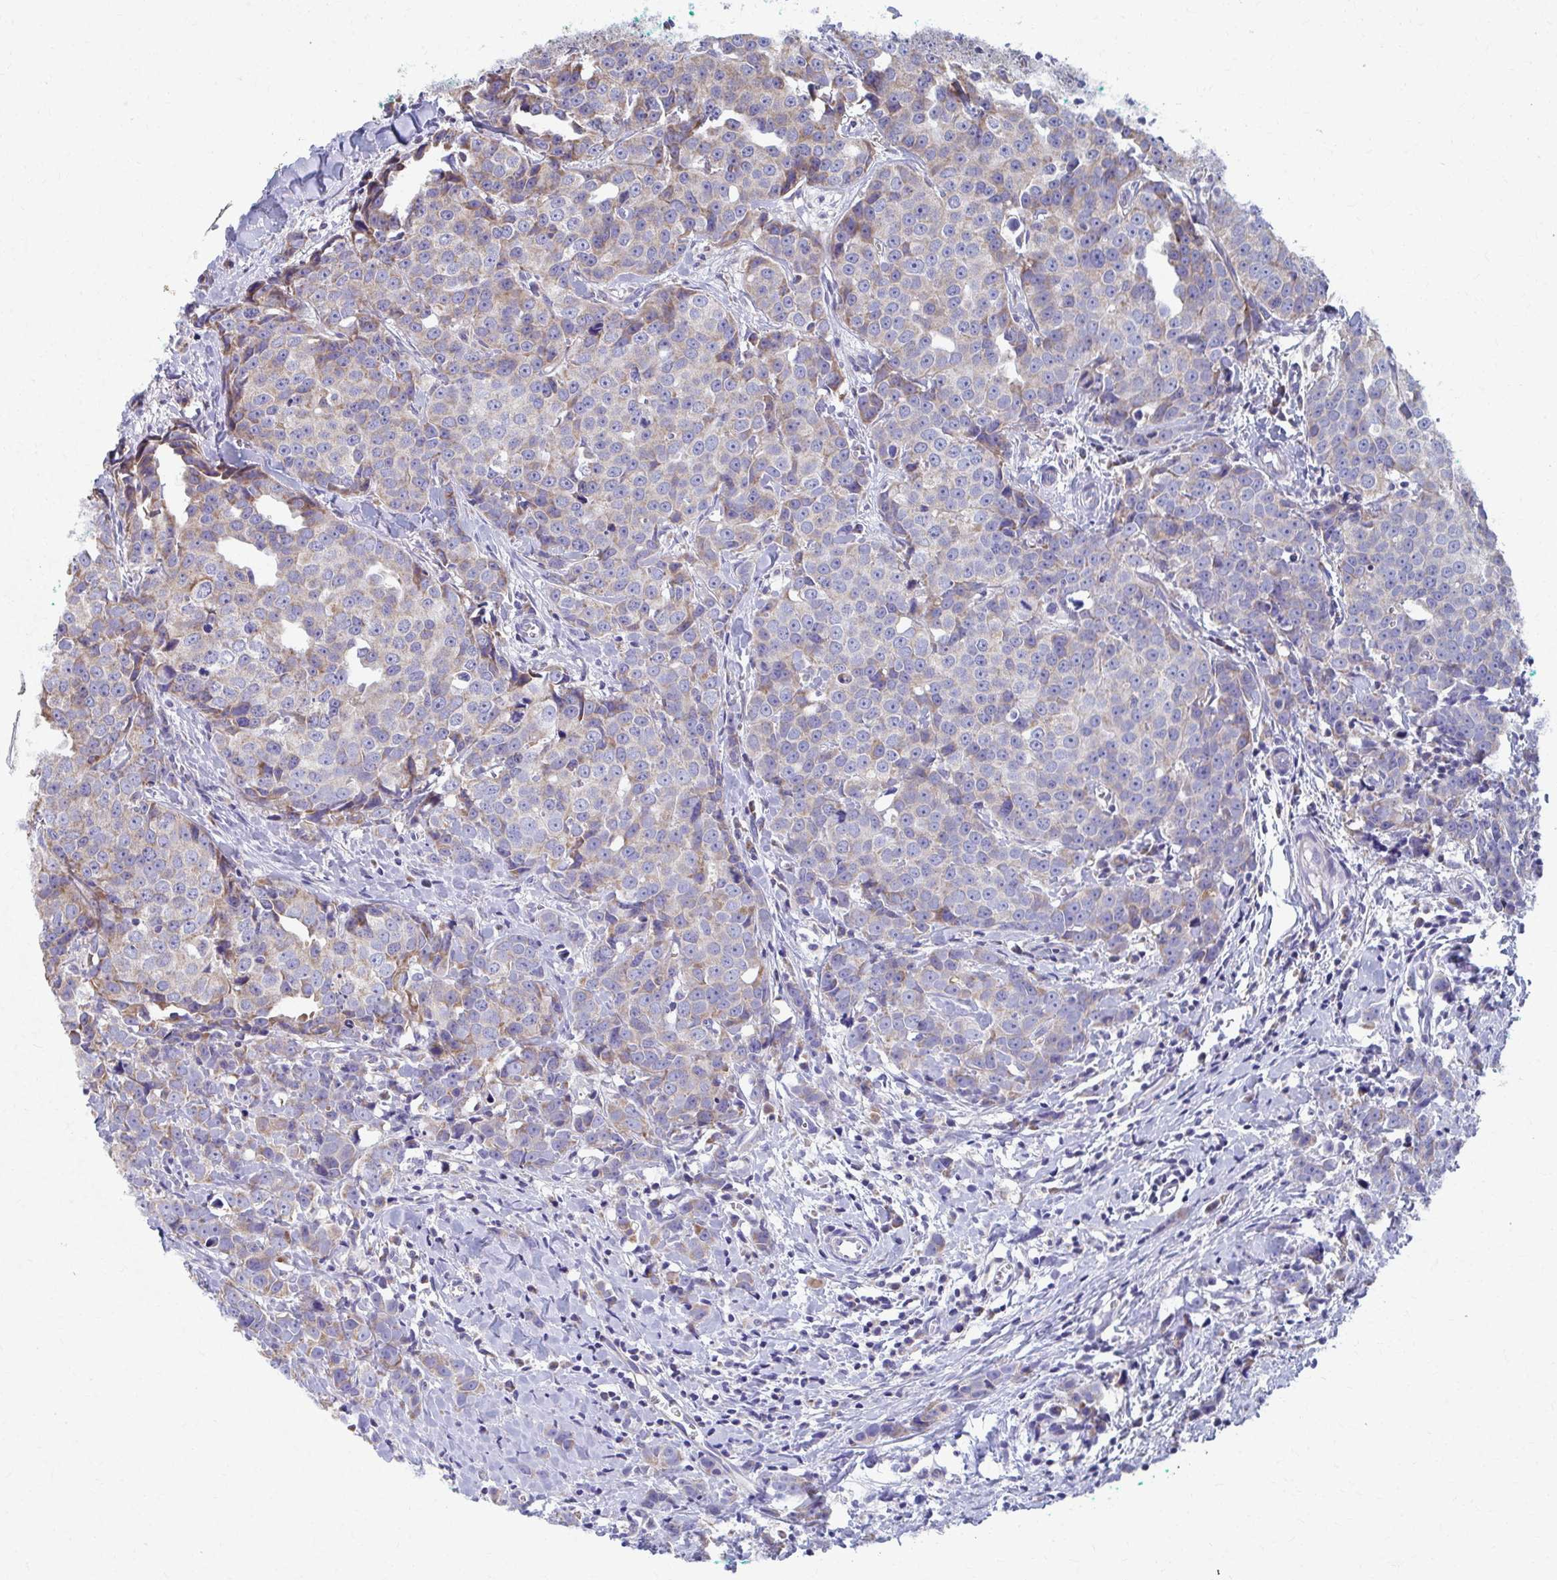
{"staining": {"intensity": "weak", "quantity": "25%-75%", "location": "cytoplasmic/membranous"}, "tissue": "breast cancer", "cell_type": "Tumor cells", "image_type": "cancer", "snomed": [{"axis": "morphology", "description": "Duct carcinoma"}, {"axis": "topography", "description": "Breast"}], "caption": "This histopathology image shows intraductal carcinoma (breast) stained with immunohistochemistry (IHC) to label a protein in brown. The cytoplasmic/membranous of tumor cells show weak positivity for the protein. Nuclei are counter-stained blue.", "gene": "RCC1L", "patient": {"sex": "female", "age": 80}}